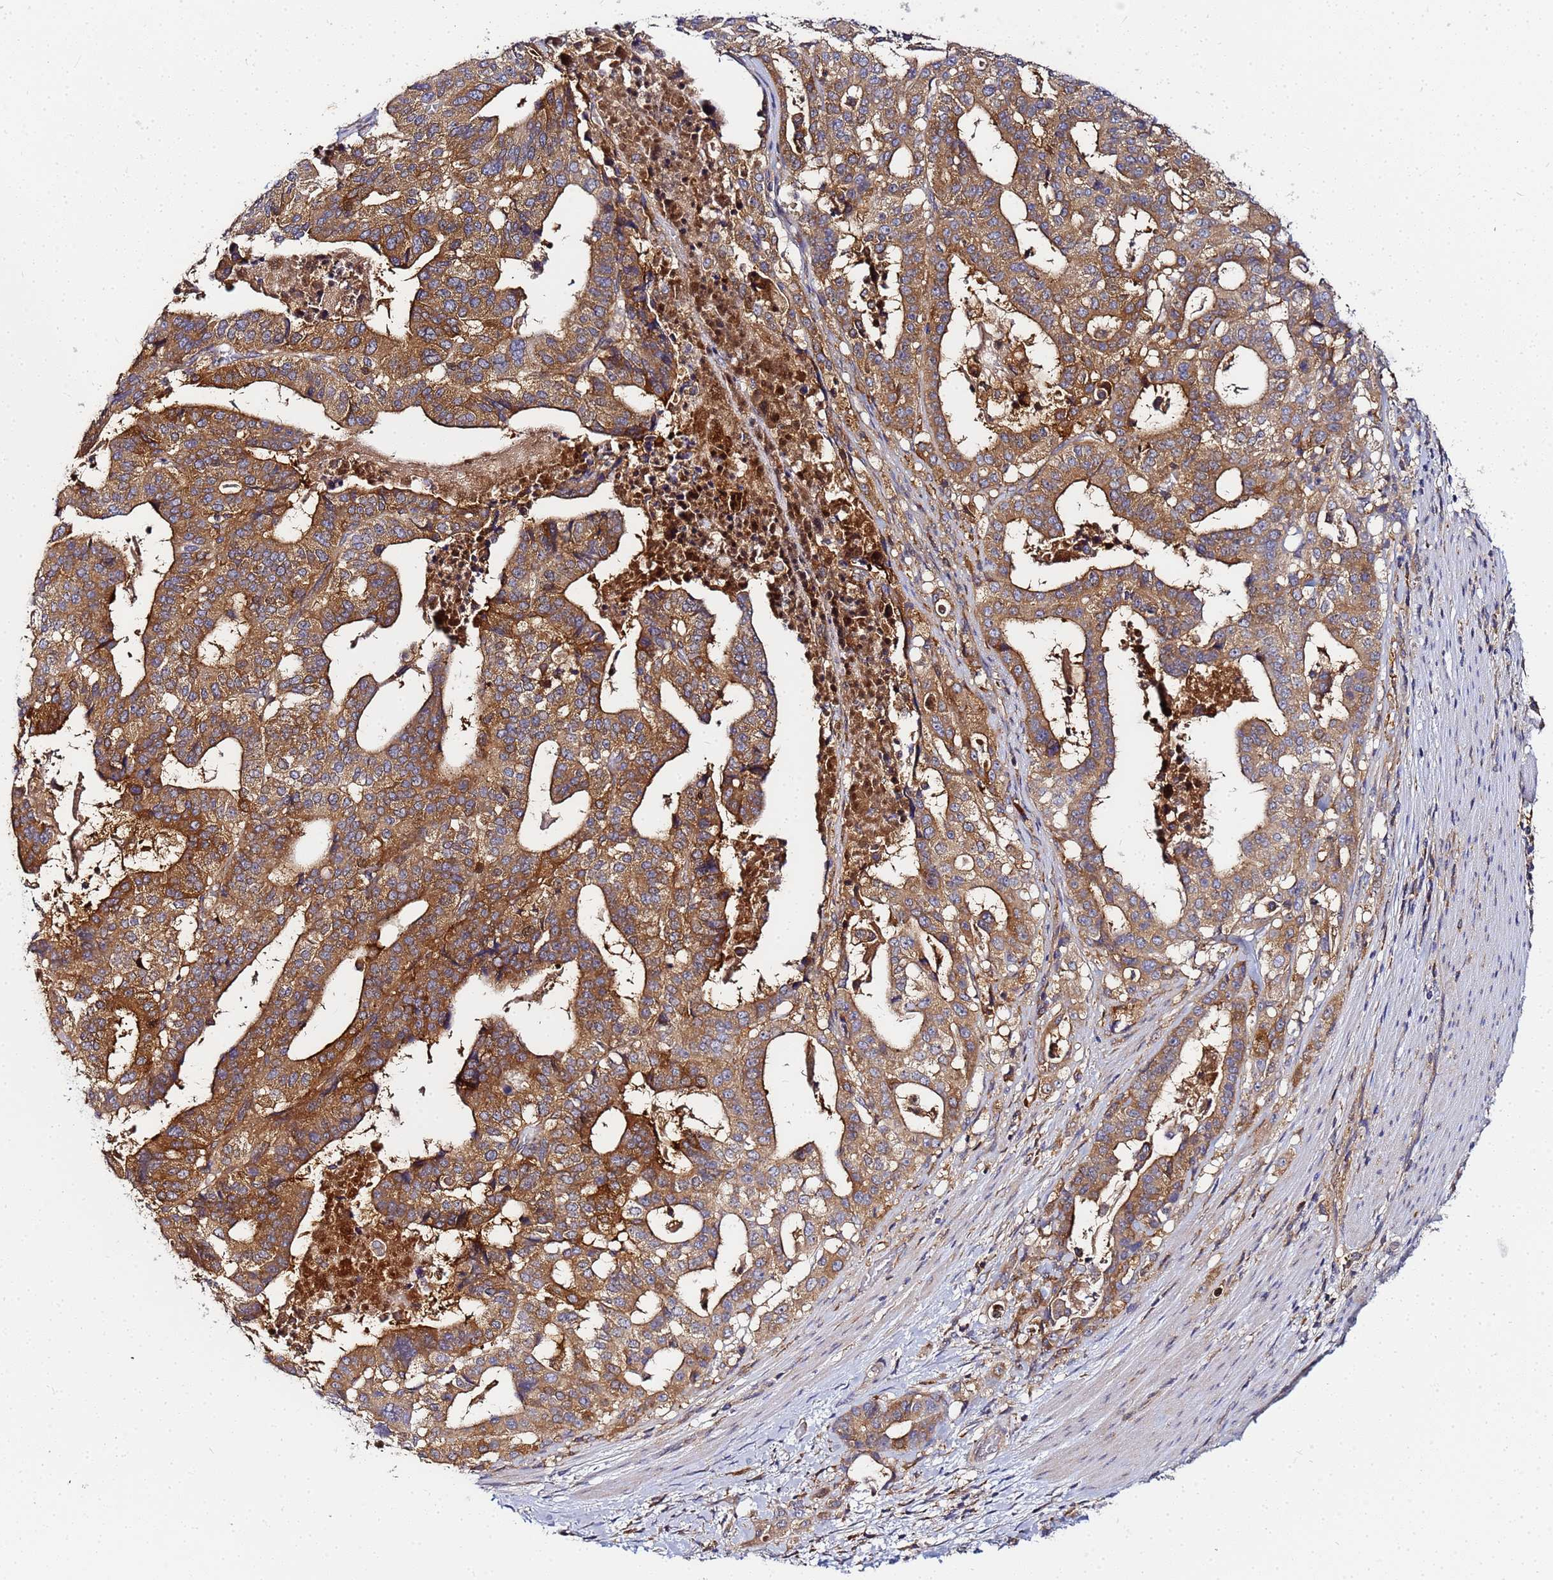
{"staining": {"intensity": "moderate", "quantity": ">75%", "location": "cytoplasmic/membranous"}, "tissue": "stomach cancer", "cell_type": "Tumor cells", "image_type": "cancer", "snomed": [{"axis": "morphology", "description": "Adenocarcinoma, NOS"}, {"axis": "topography", "description": "Stomach"}], "caption": "Immunohistochemistry (IHC) staining of stomach cancer, which demonstrates medium levels of moderate cytoplasmic/membranous staining in approximately >75% of tumor cells indicating moderate cytoplasmic/membranous protein expression. The staining was performed using DAB (brown) for protein detection and nuclei were counterstained in hematoxylin (blue).", "gene": "CHM", "patient": {"sex": "male", "age": 48}}